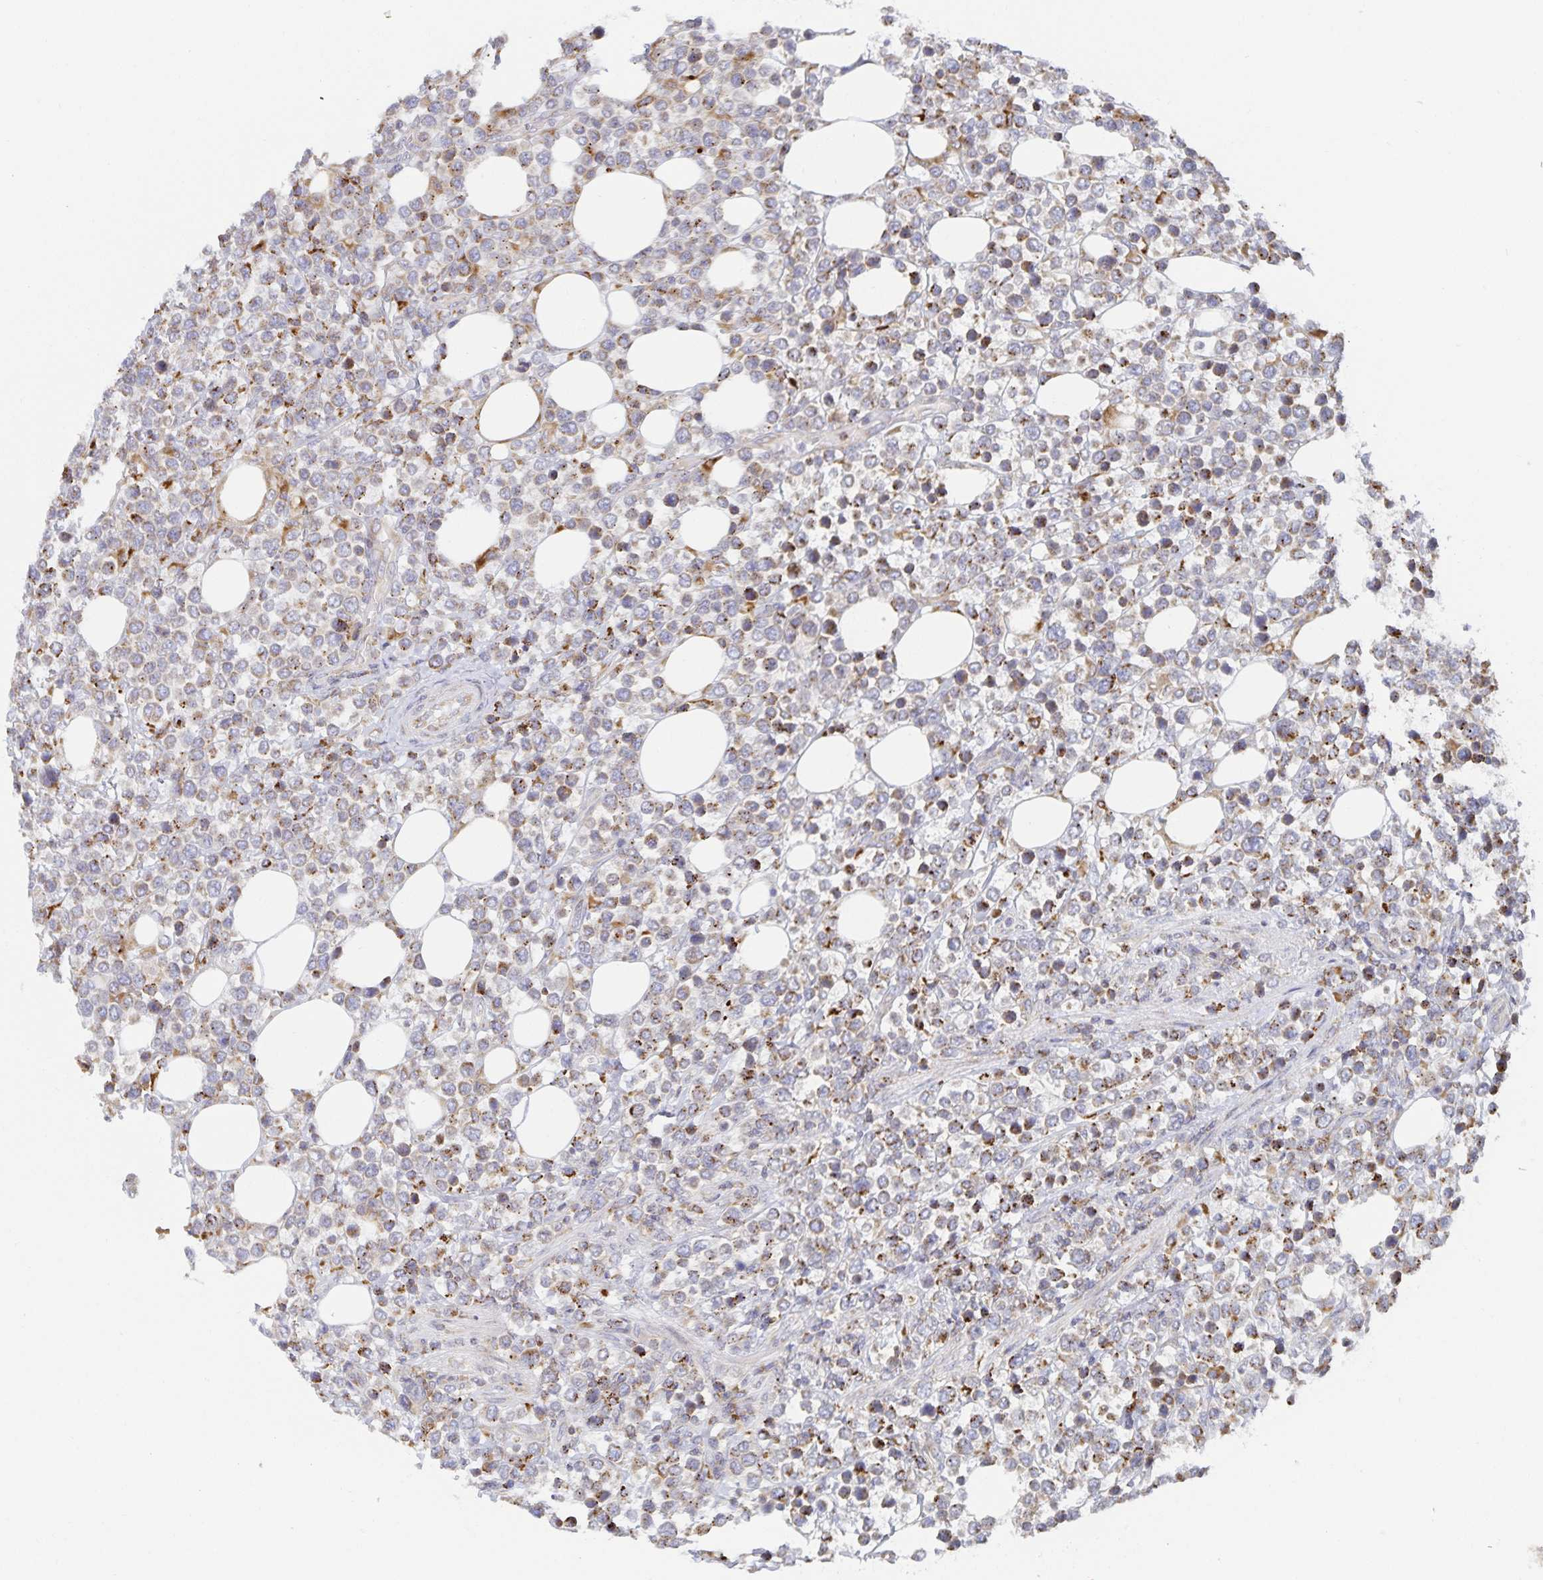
{"staining": {"intensity": "weak", "quantity": "25%-75%", "location": "cytoplasmic/membranous"}, "tissue": "lymphoma", "cell_type": "Tumor cells", "image_type": "cancer", "snomed": [{"axis": "morphology", "description": "Malignant lymphoma, non-Hodgkin's type, High grade"}, {"axis": "topography", "description": "Soft tissue"}], "caption": "Human high-grade malignant lymphoma, non-Hodgkin's type stained with a protein marker exhibits weak staining in tumor cells.", "gene": "NOMO1", "patient": {"sex": "female", "age": 56}}